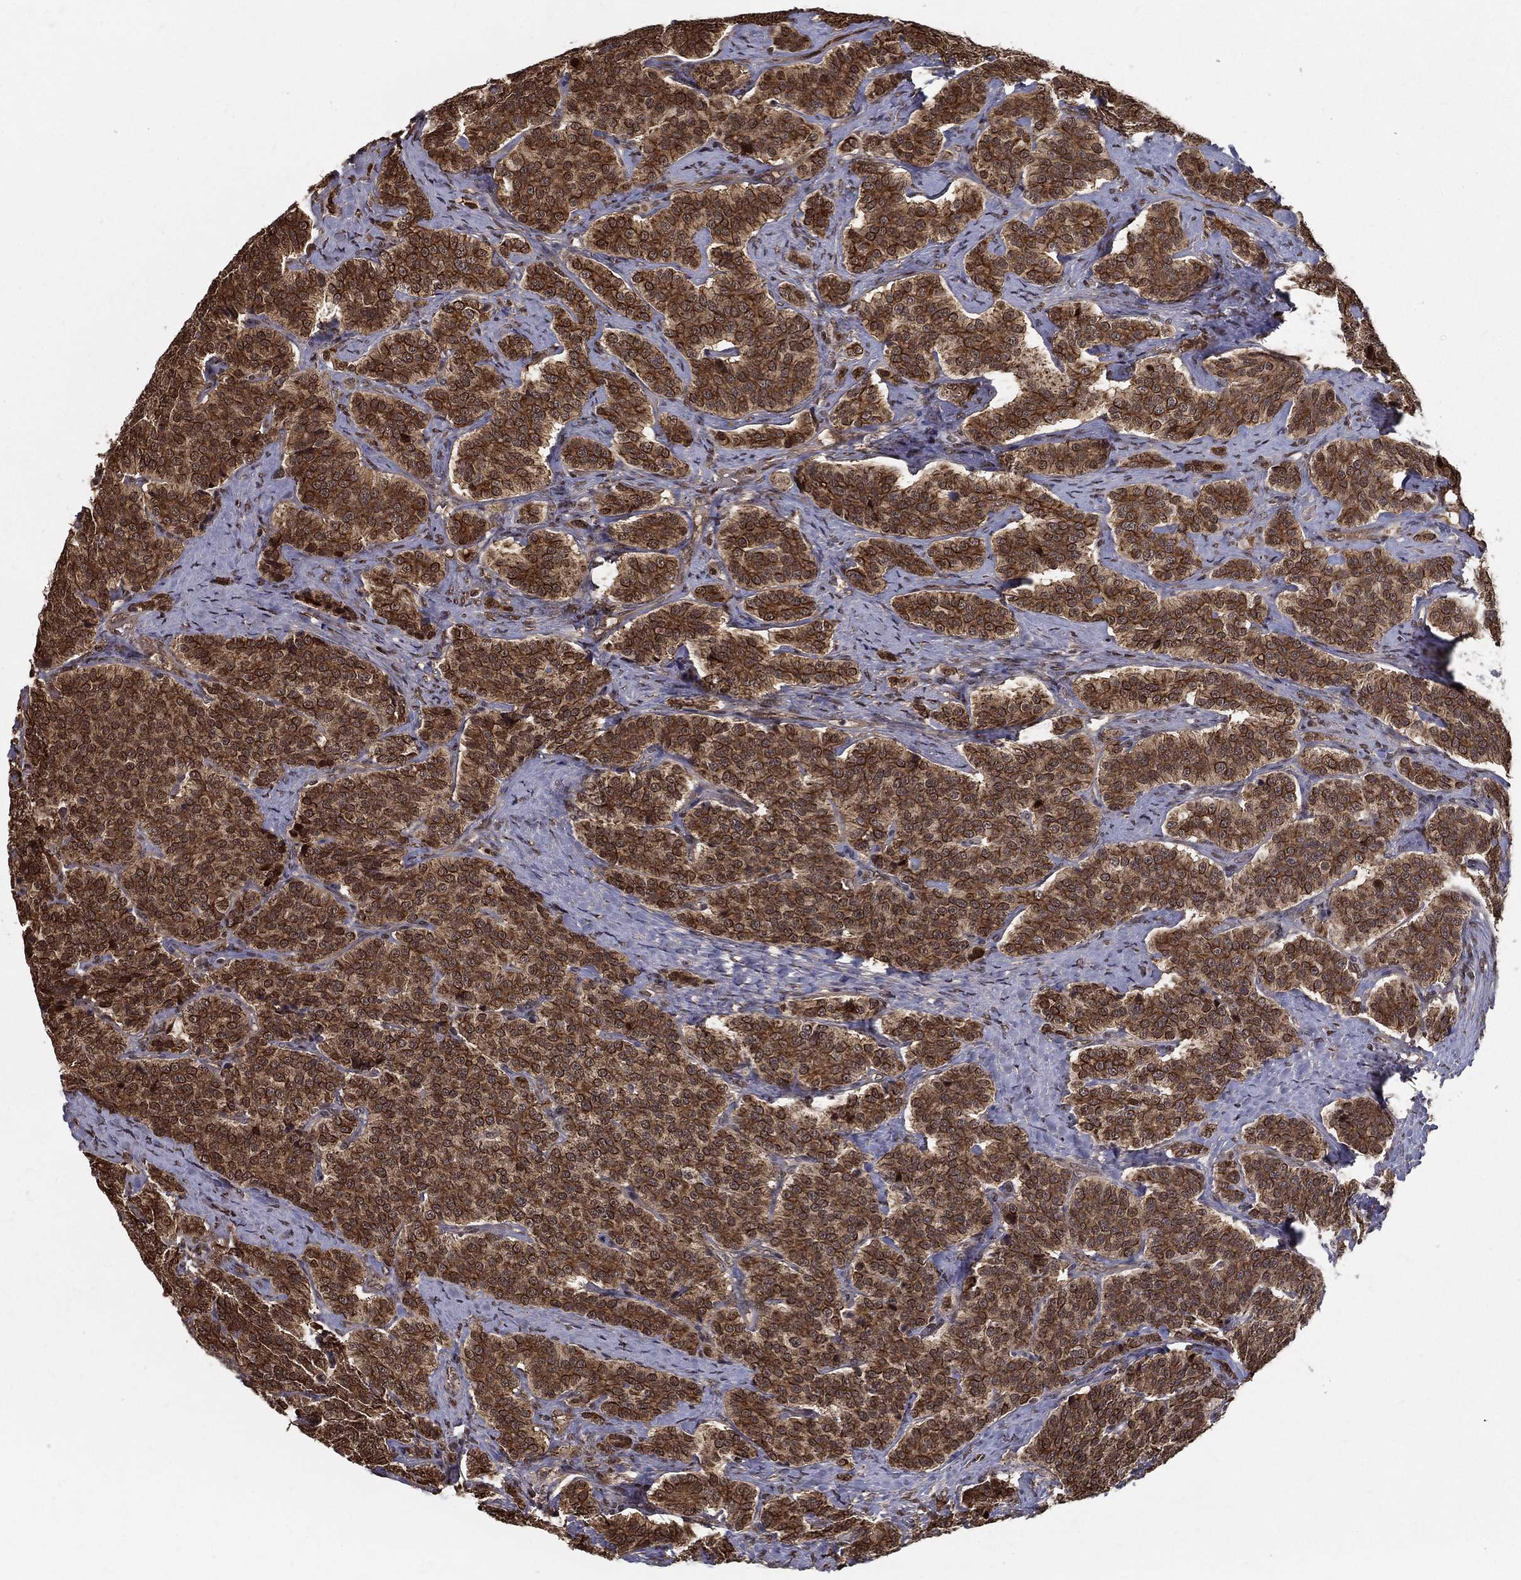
{"staining": {"intensity": "strong", "quantity": ">75%", "location": "cytoplasmic/membranous"}, "tissue": "carcinoid", "cell_type": "Tumor cells", "image_type": "cancer", "snomed": [{"axis": "morphology", "description": "Carcinoid, malignant, NOS"}, {"axis": "topography", "description": "Small intestine"}], "caption": "Immunohistochemistry (IHC) micrograph of neoplastic tissue: carcinoid stained using immunohistochemistry (IHC) shows high levels of strong protein expression localized specifically in the cytoplasmic/membranous of tumor cells, appearing as a cytoplasmic/membranous brown color.", "gene": "SLC6A6", "patient": {"sex": "female", "age": 58}}